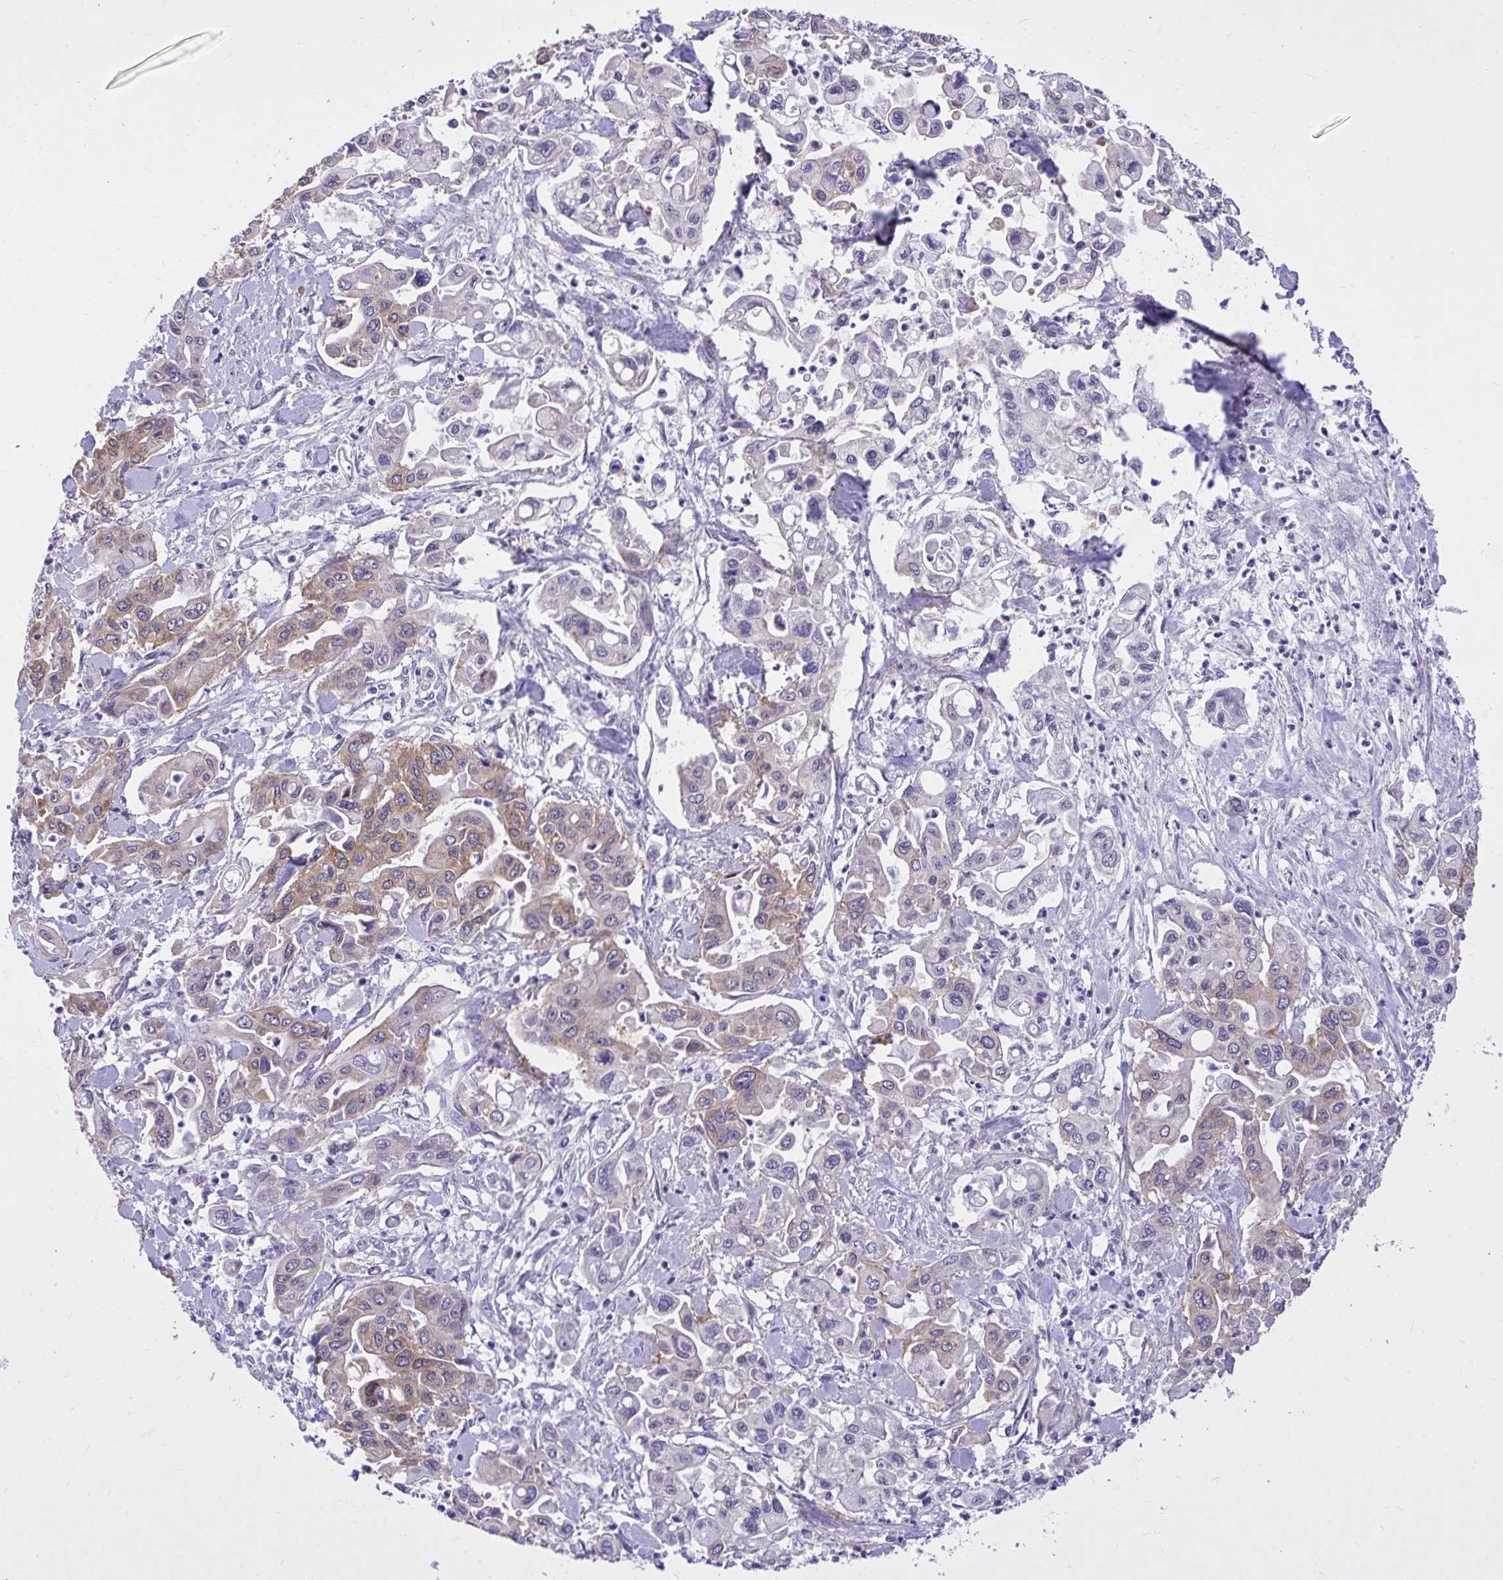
{"staining": {"intensity": "moderate", "quantity": "25%-75%", "location": "cytoplasmic/membranous"}, "tissue": "pancreatic cancer", "cell_type": "Tumor cells", "image_type": "cancer", "snomed": [{"axis": "morphology", "description": "Adenocarcinoma, NOS"}, {"axis": "topography", "description": "Pancreas"}], "caption": "This is an image of immunohistochemistry staining of pancreatic cancer (adenocarcinoma), which shows moderate expression in the cytoplasmic/membranous of tumor cells.", "gene": "EPB41L1", "patient": {"sex": "male", "age": 62}}